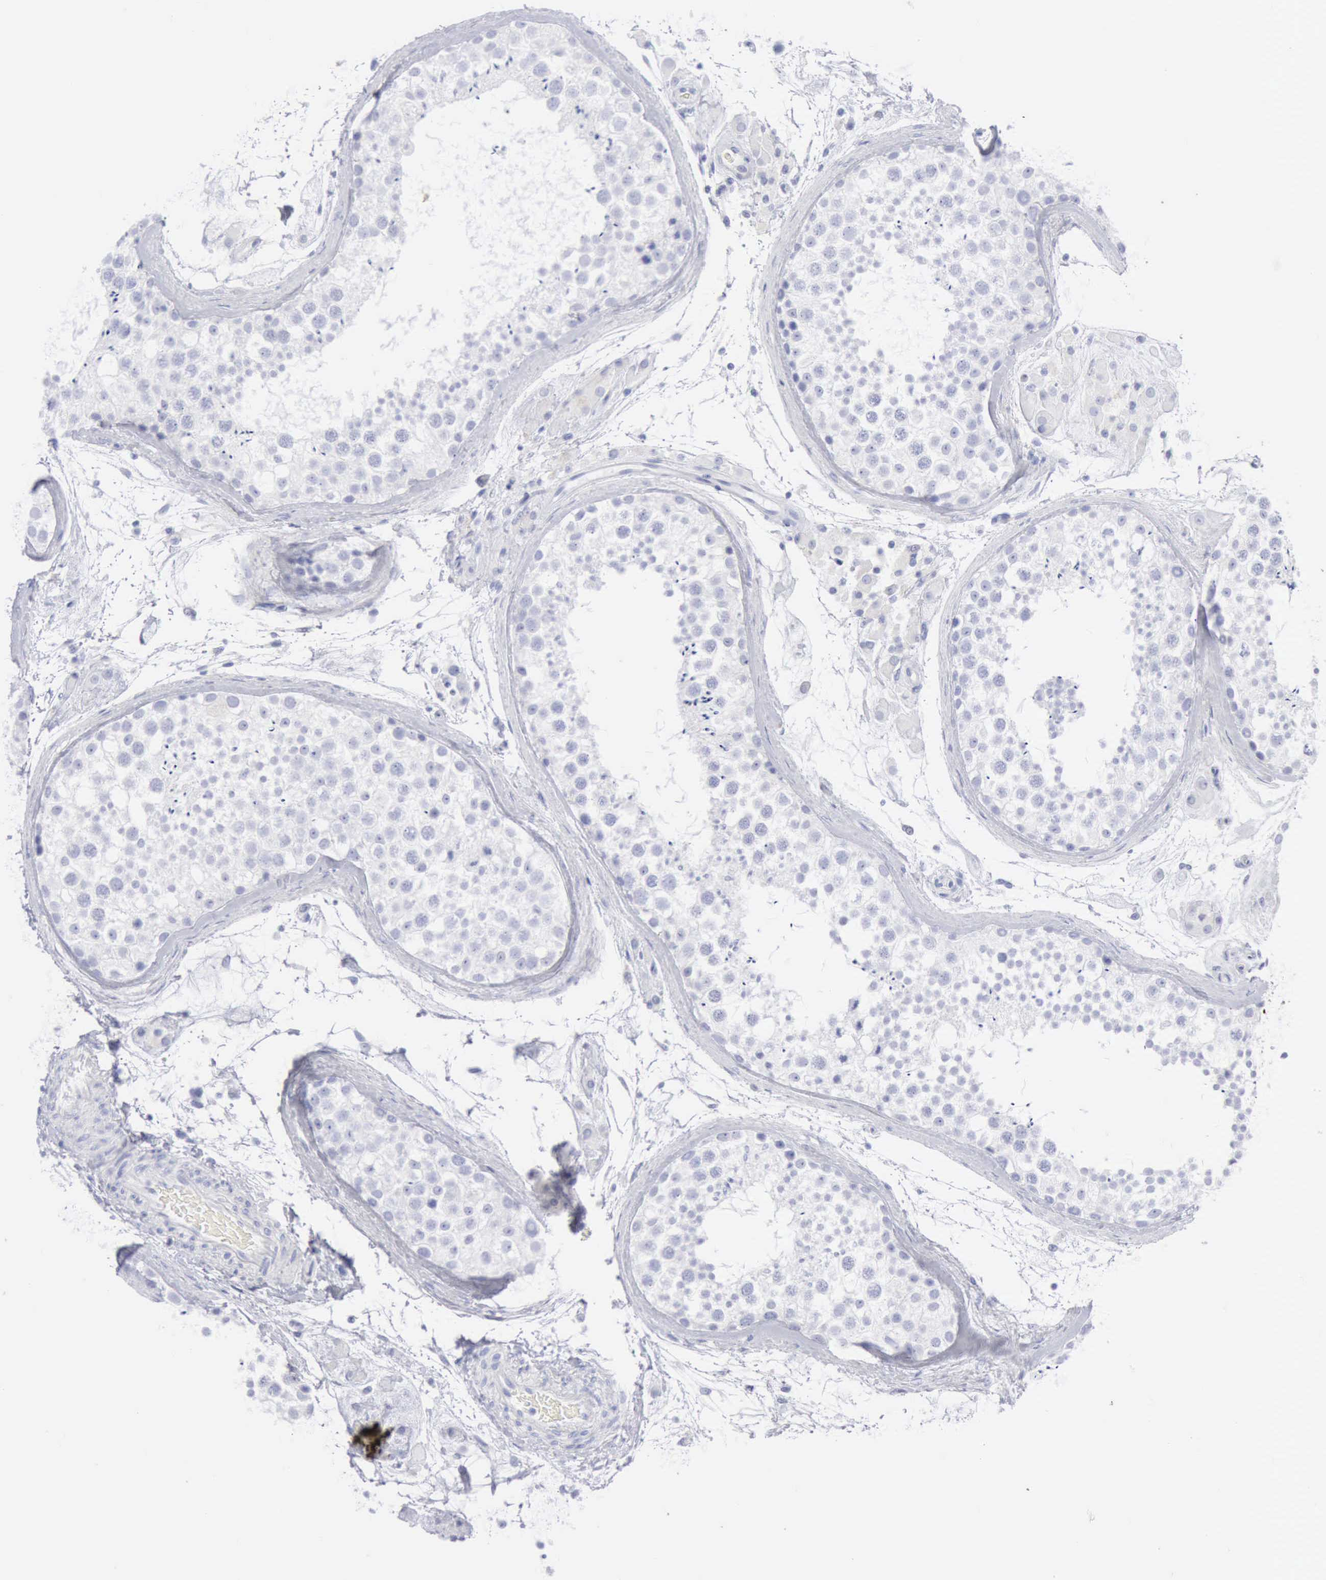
{"staining": {"intensity": "negative", "quantity": "none", "location": "none"}, "tissue": "testis", "cell_type": "Cells in seminiferous ducts", "image_type": "normal", "snomed": [{"axis": "morphology", "description": "Normal tissue, NOS"}, {"axis": "topography", "description": "Testis"}], "caption": "The photomicrograph shows no staining of cells in seminiferous ducts in normal testis.", "gene": "KRT5", "patient": {"sex": "male", "age": 46}}